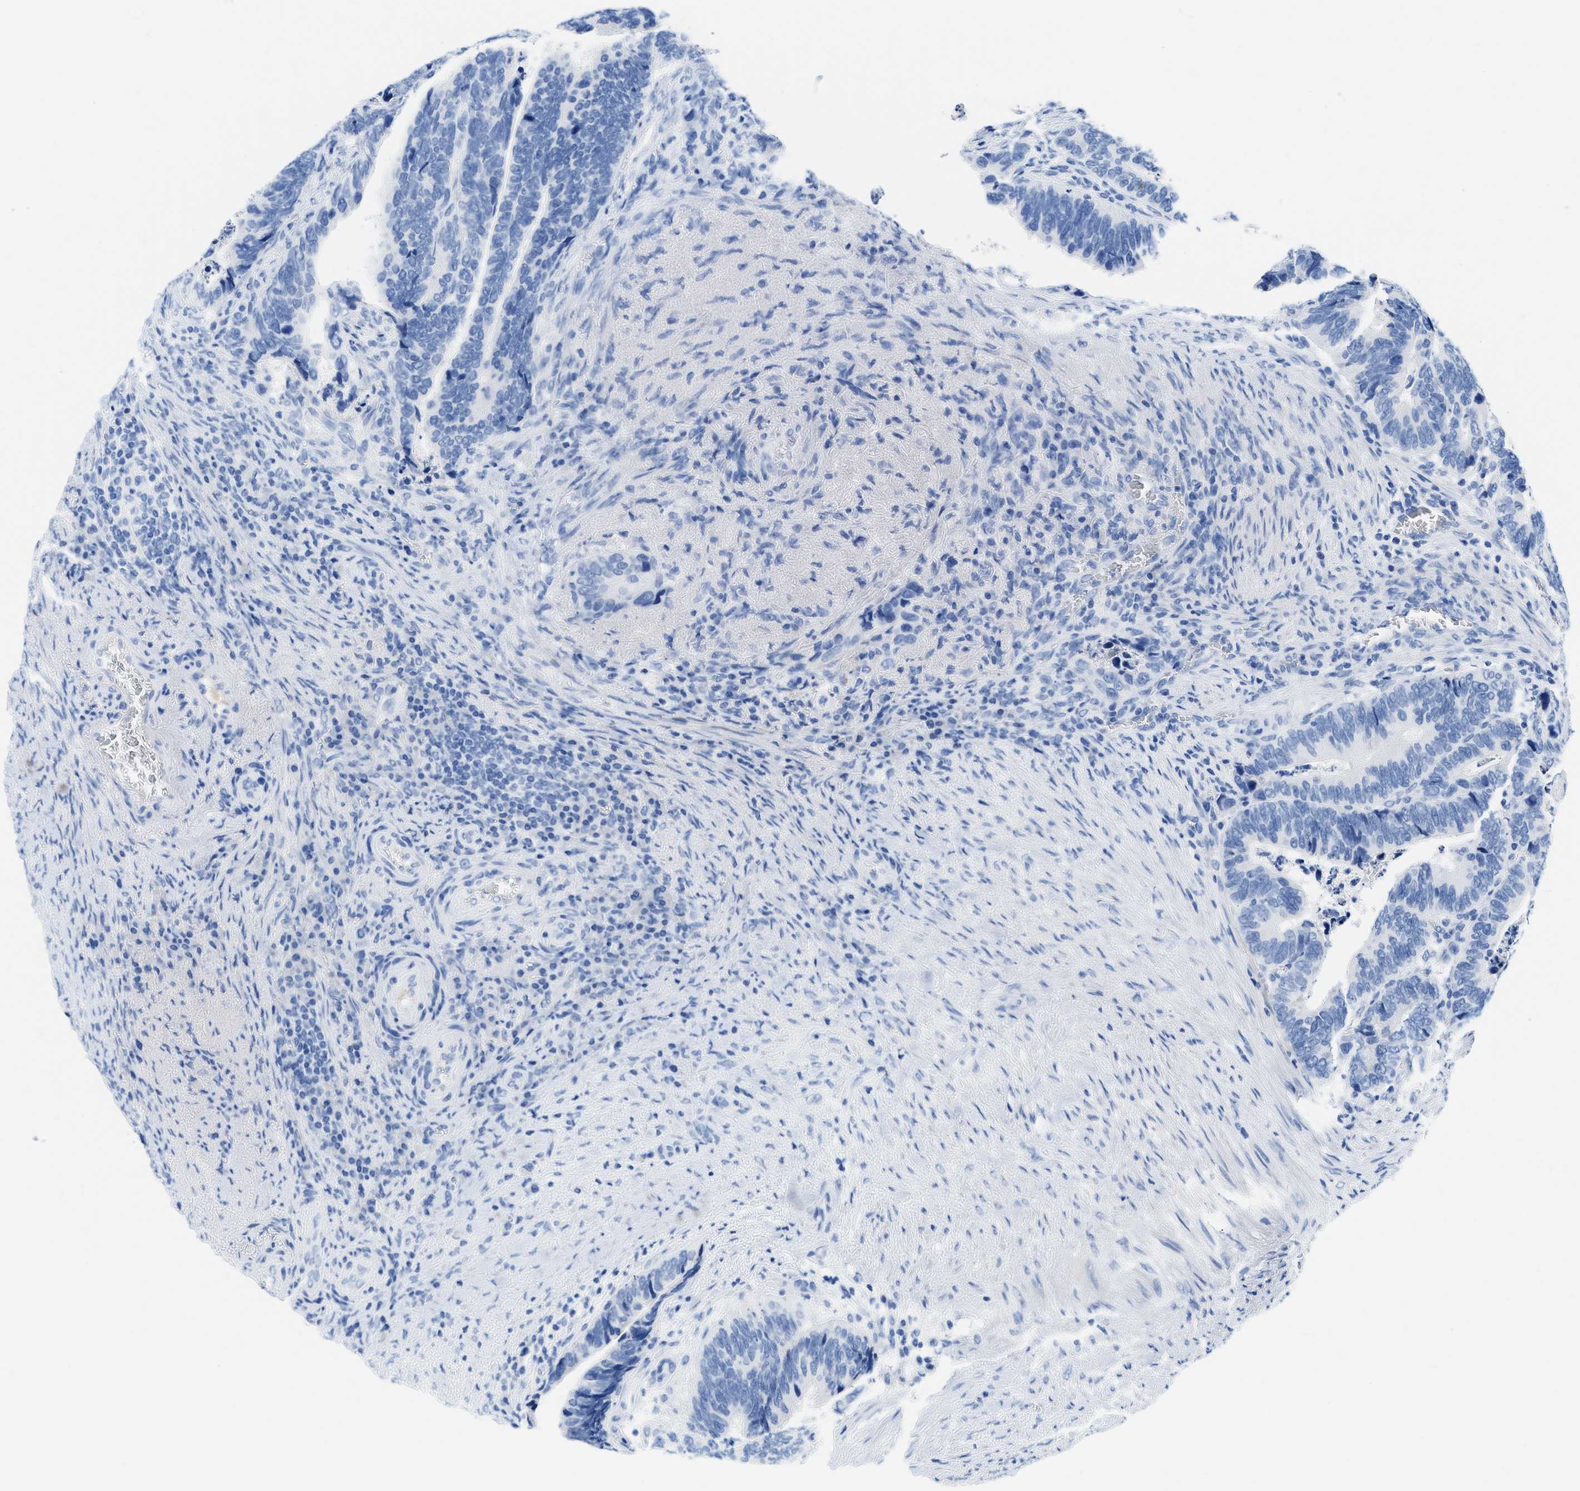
{"staining": {"intensity": "negative", "quantity": "none", "location": "none"}, "tissue": "colorectal cancer", "cell_type": "Tumor cells", "image_type": "cancer", "snomed": [{"axis": "morphology", "description": "Adenocarcinoma, NOS"}, {"axis": "topography", "description": "Colon"}], "caption": "Human colorectal adenocarcinoma stained for a protein using immunohistochemistry shows no expression in tumor cells.", "gene": "COL3A1", "patient": {"sex": "male", "age": 72}}